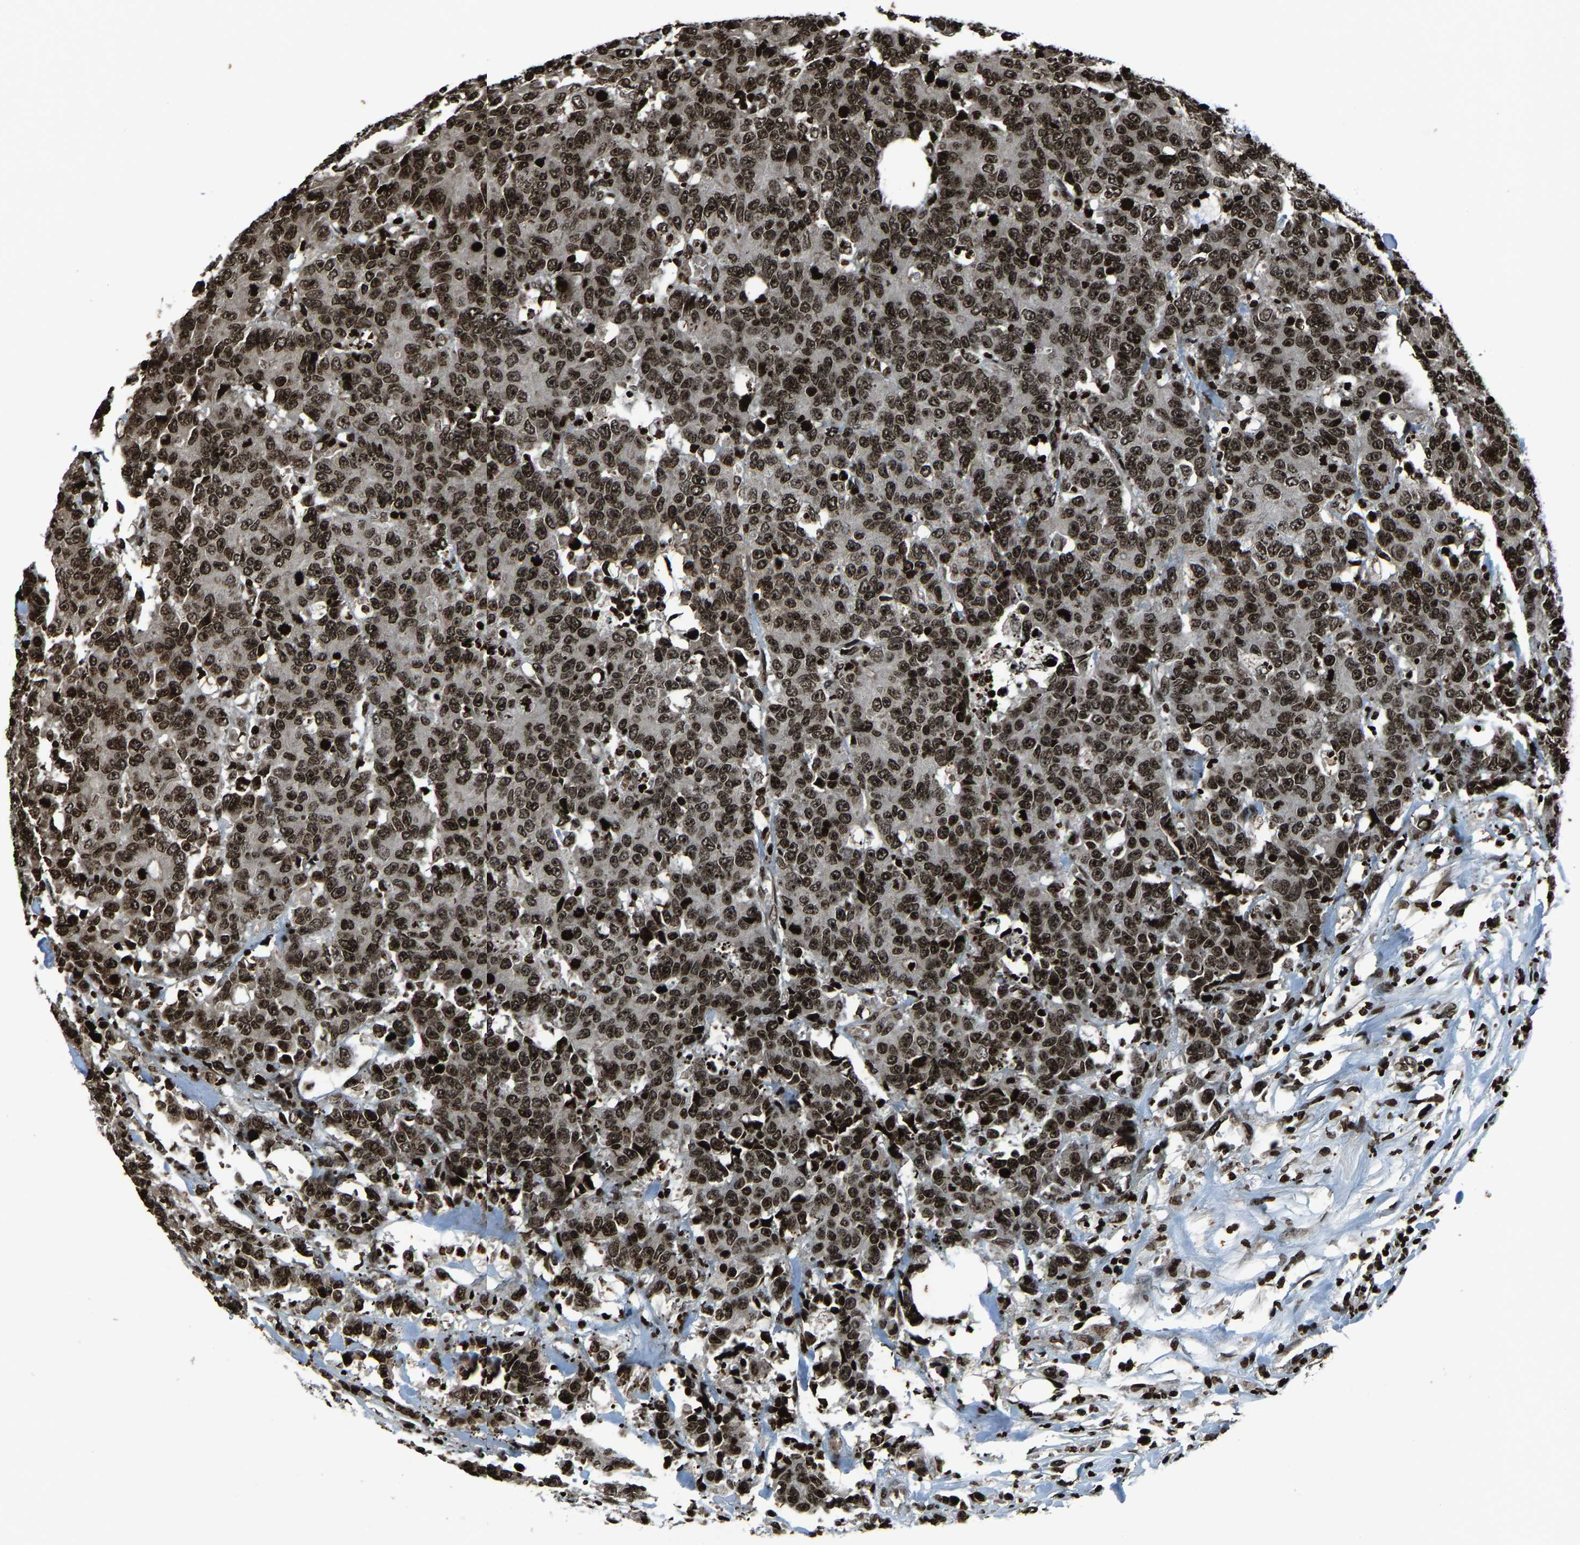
{"staining": {"intensity": "strong", "quantity": ">75%", "location": "nuclear"}, "tissue": "colorectal cancer", "cell_type": "Tumor cells", "image_type": "cancer", "snomed": [{"axis": "morphology", "description": "Adenocarcinoma, NOS"}, {"axis": "topography", "description": "Colon"}], "caption": "Protein analysis of colorectal cancer tissue reveals strong nuclear positivity in approximately >75% of tumor cells. Using DAB (brown) and hematoxylin (blue) stains, captured at high magnification using brightfield microscopy.", "gene": "H4C1", "patient": {"sex": "female", "age": 86}}